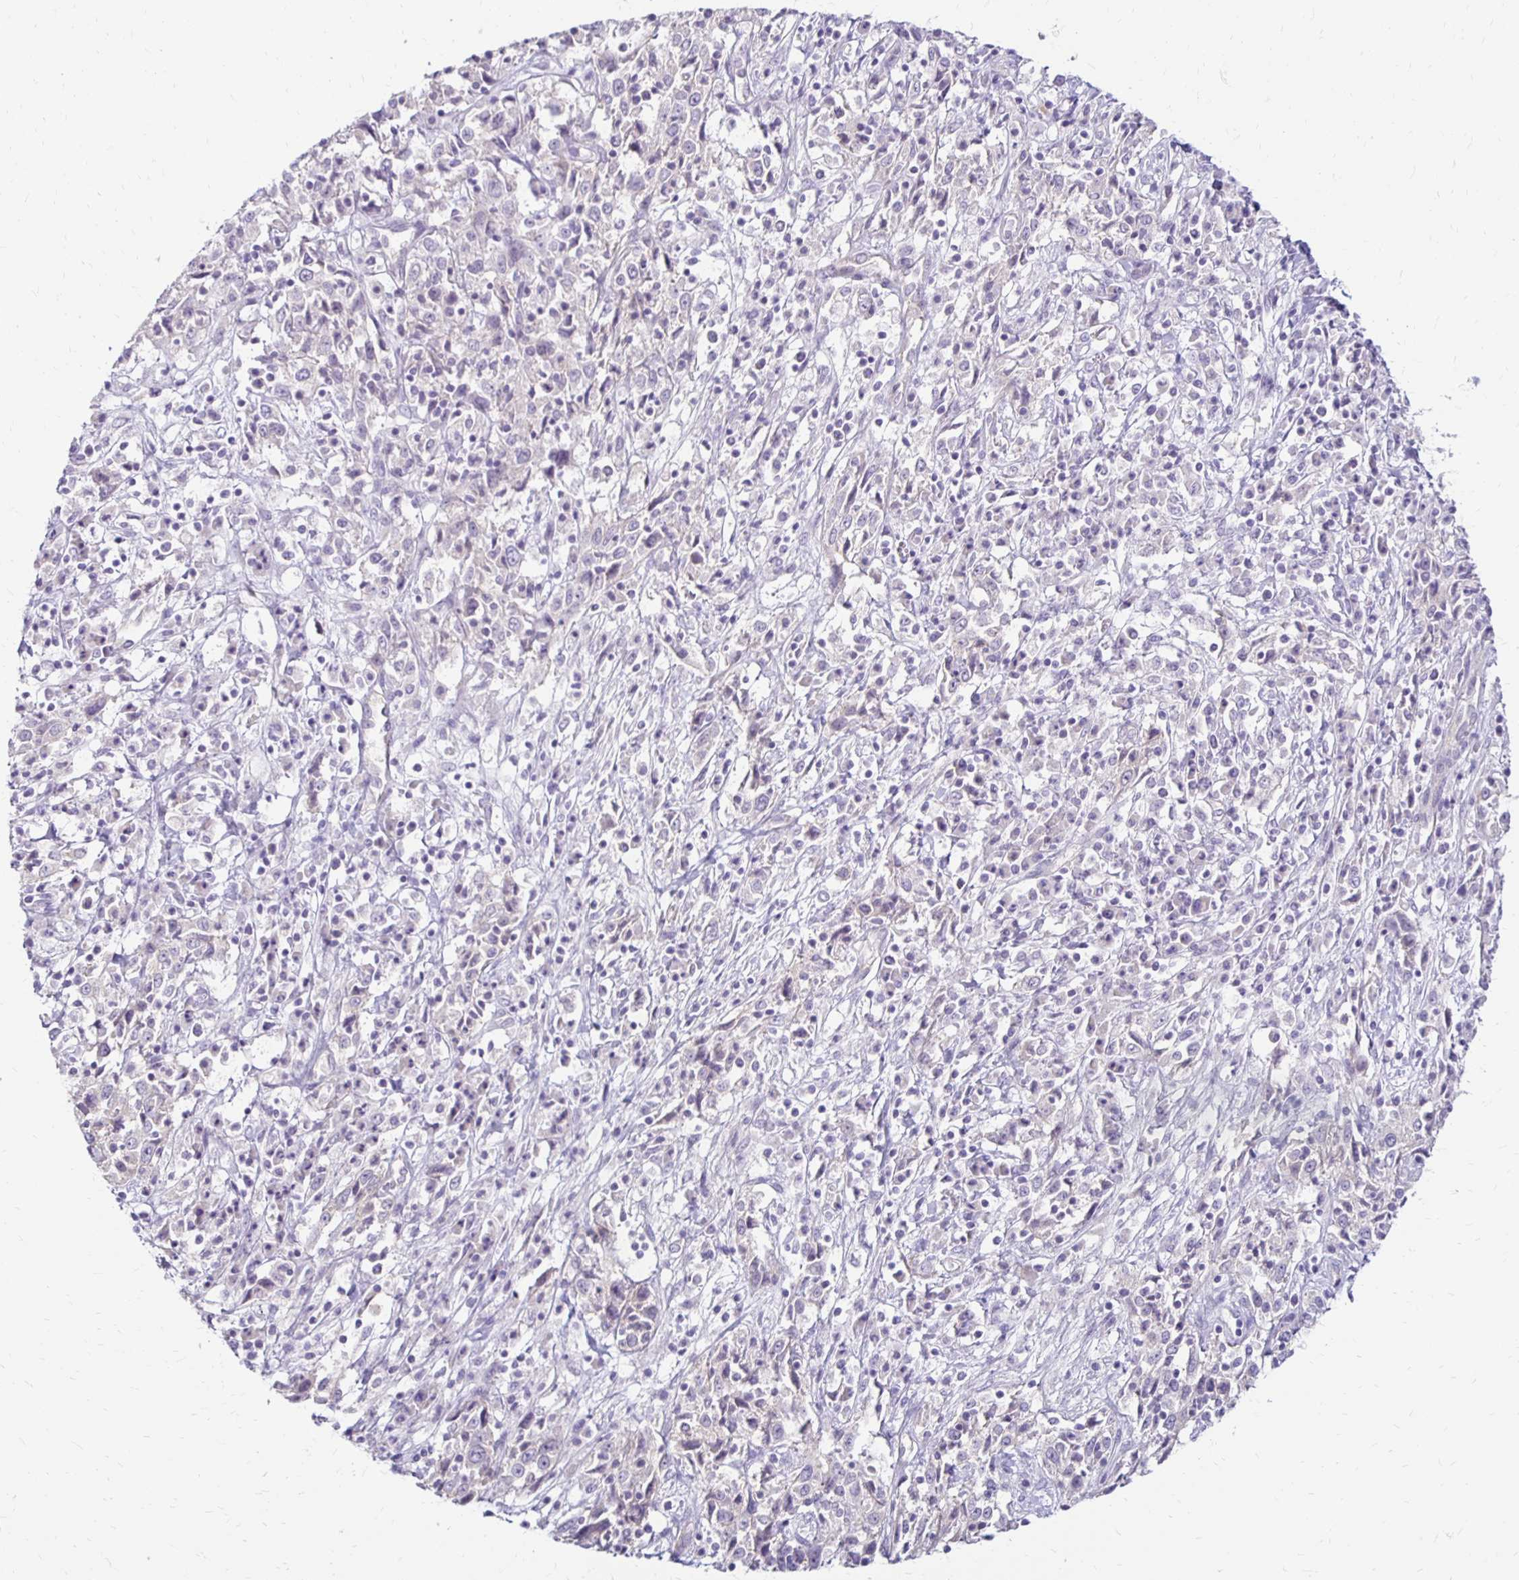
{"staining": {"intensity": "negative", "quantity": "none", "location": "none"}, "tissue": "cervical cancer", "cell_type": "Tumor cells", "image_type": "cancer", "snomed": [{"axis": "morphology", "description": "Adenocarcinoma, NOS"}, {"axis": "topography", "description": "Cervix"}], "caption": "Adenocarcinoma (cervical) stained for a protein using immunohistochemistry demonstrates no staining tumor cells.", "gene": "KATNBL1", "patient": {"sex": "female", "age": 40}}